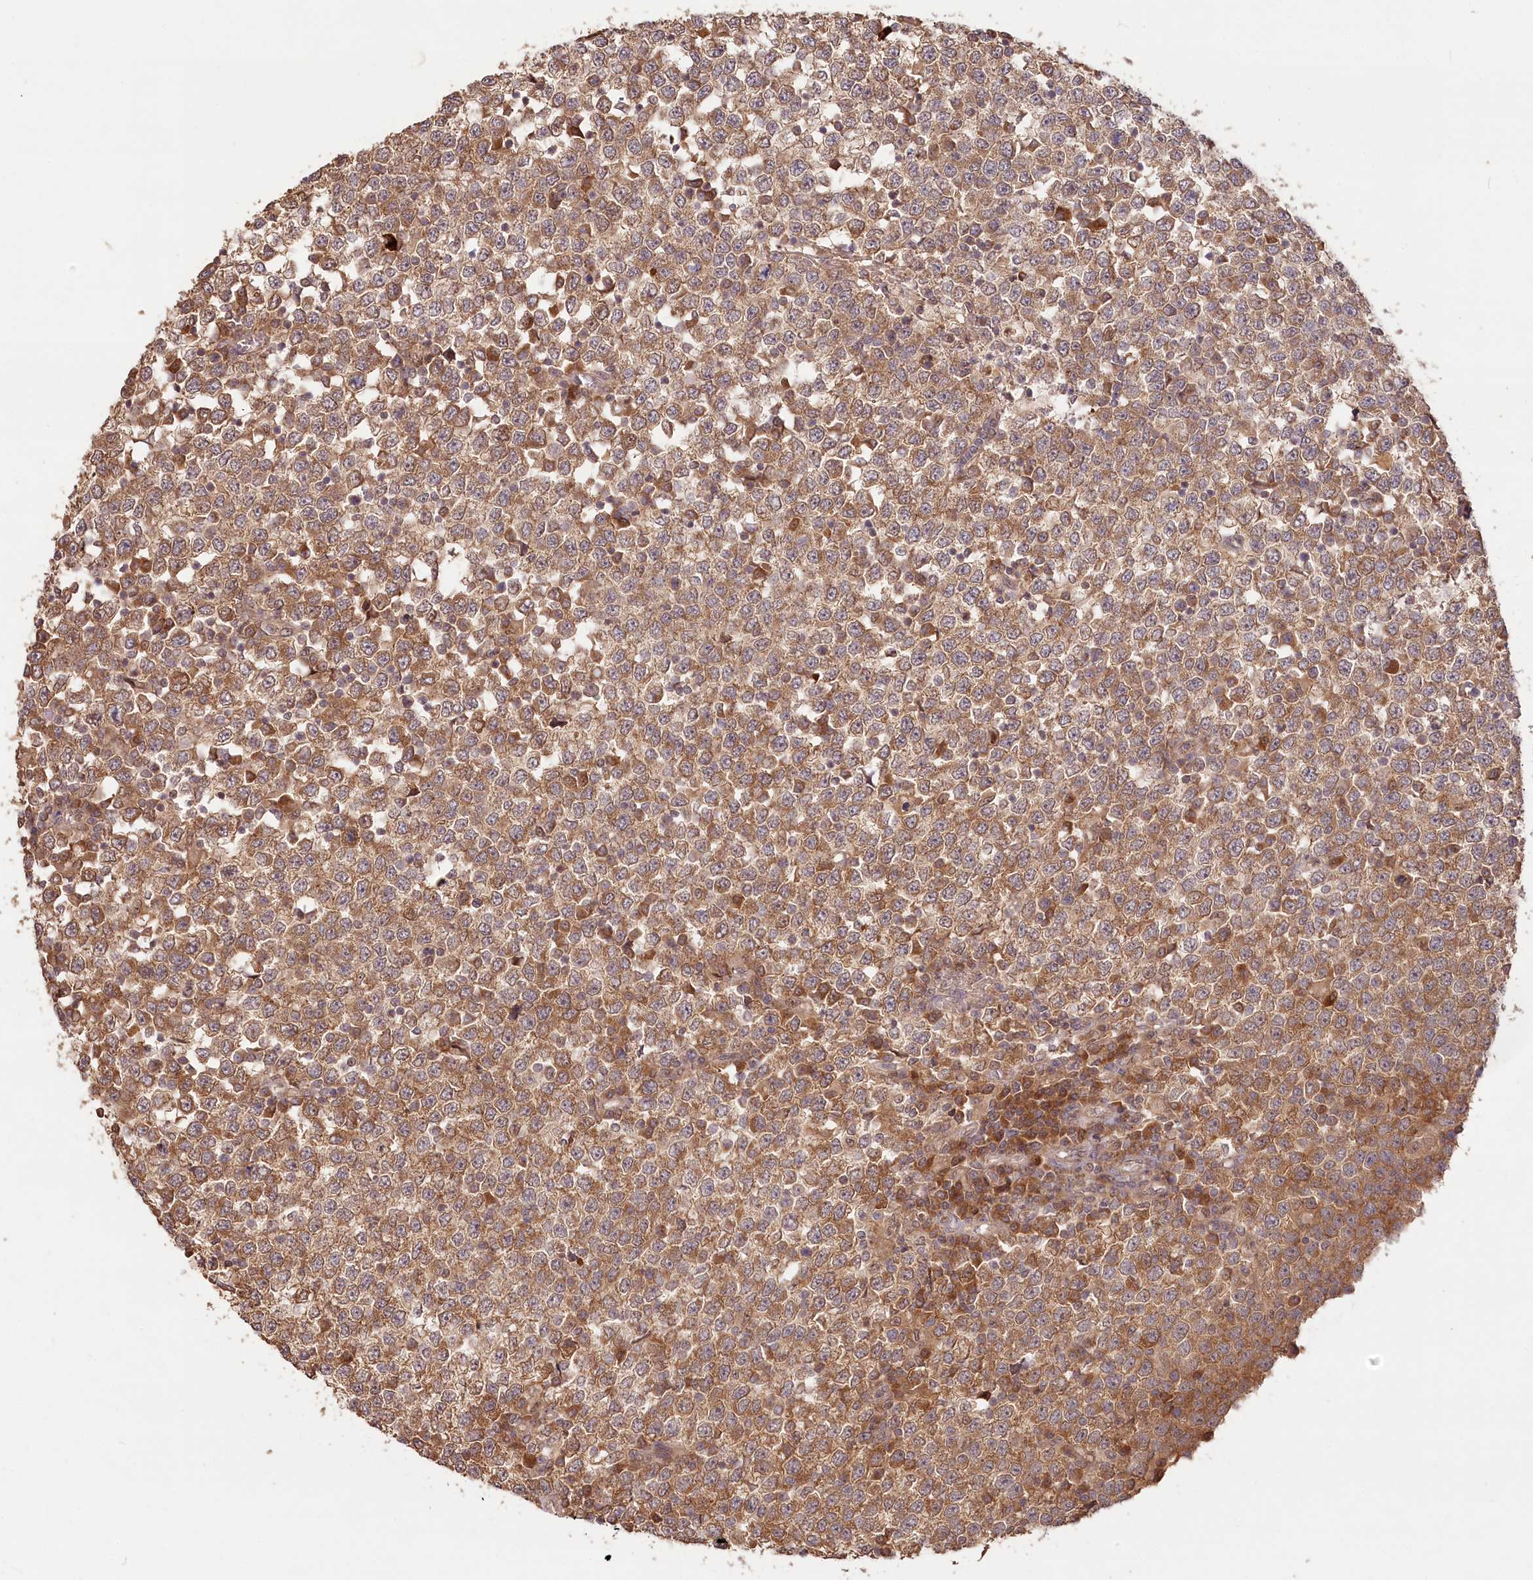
{"staining": {"intensity": "moderate", "quantity": ">75%", "location": "cytoplasmic/membranous"}, "tissue": "testis cancer", "cell_type": "Tumor cells", "image_type": "cancer", "snomed": [{"axis": "morphology", "description": "Seminoma, NOS"}, {"axis": "topography", "description": "Testis"}], "caption": "Brown immunohistochemical staining in human testis cancer (seminoma) reveals moderate cytoplasmic/membranous positivity in approximately >75% of tumor cells.", "gene": "IRAK1BP1", "patient": {"sex": "male", "age": 65}}